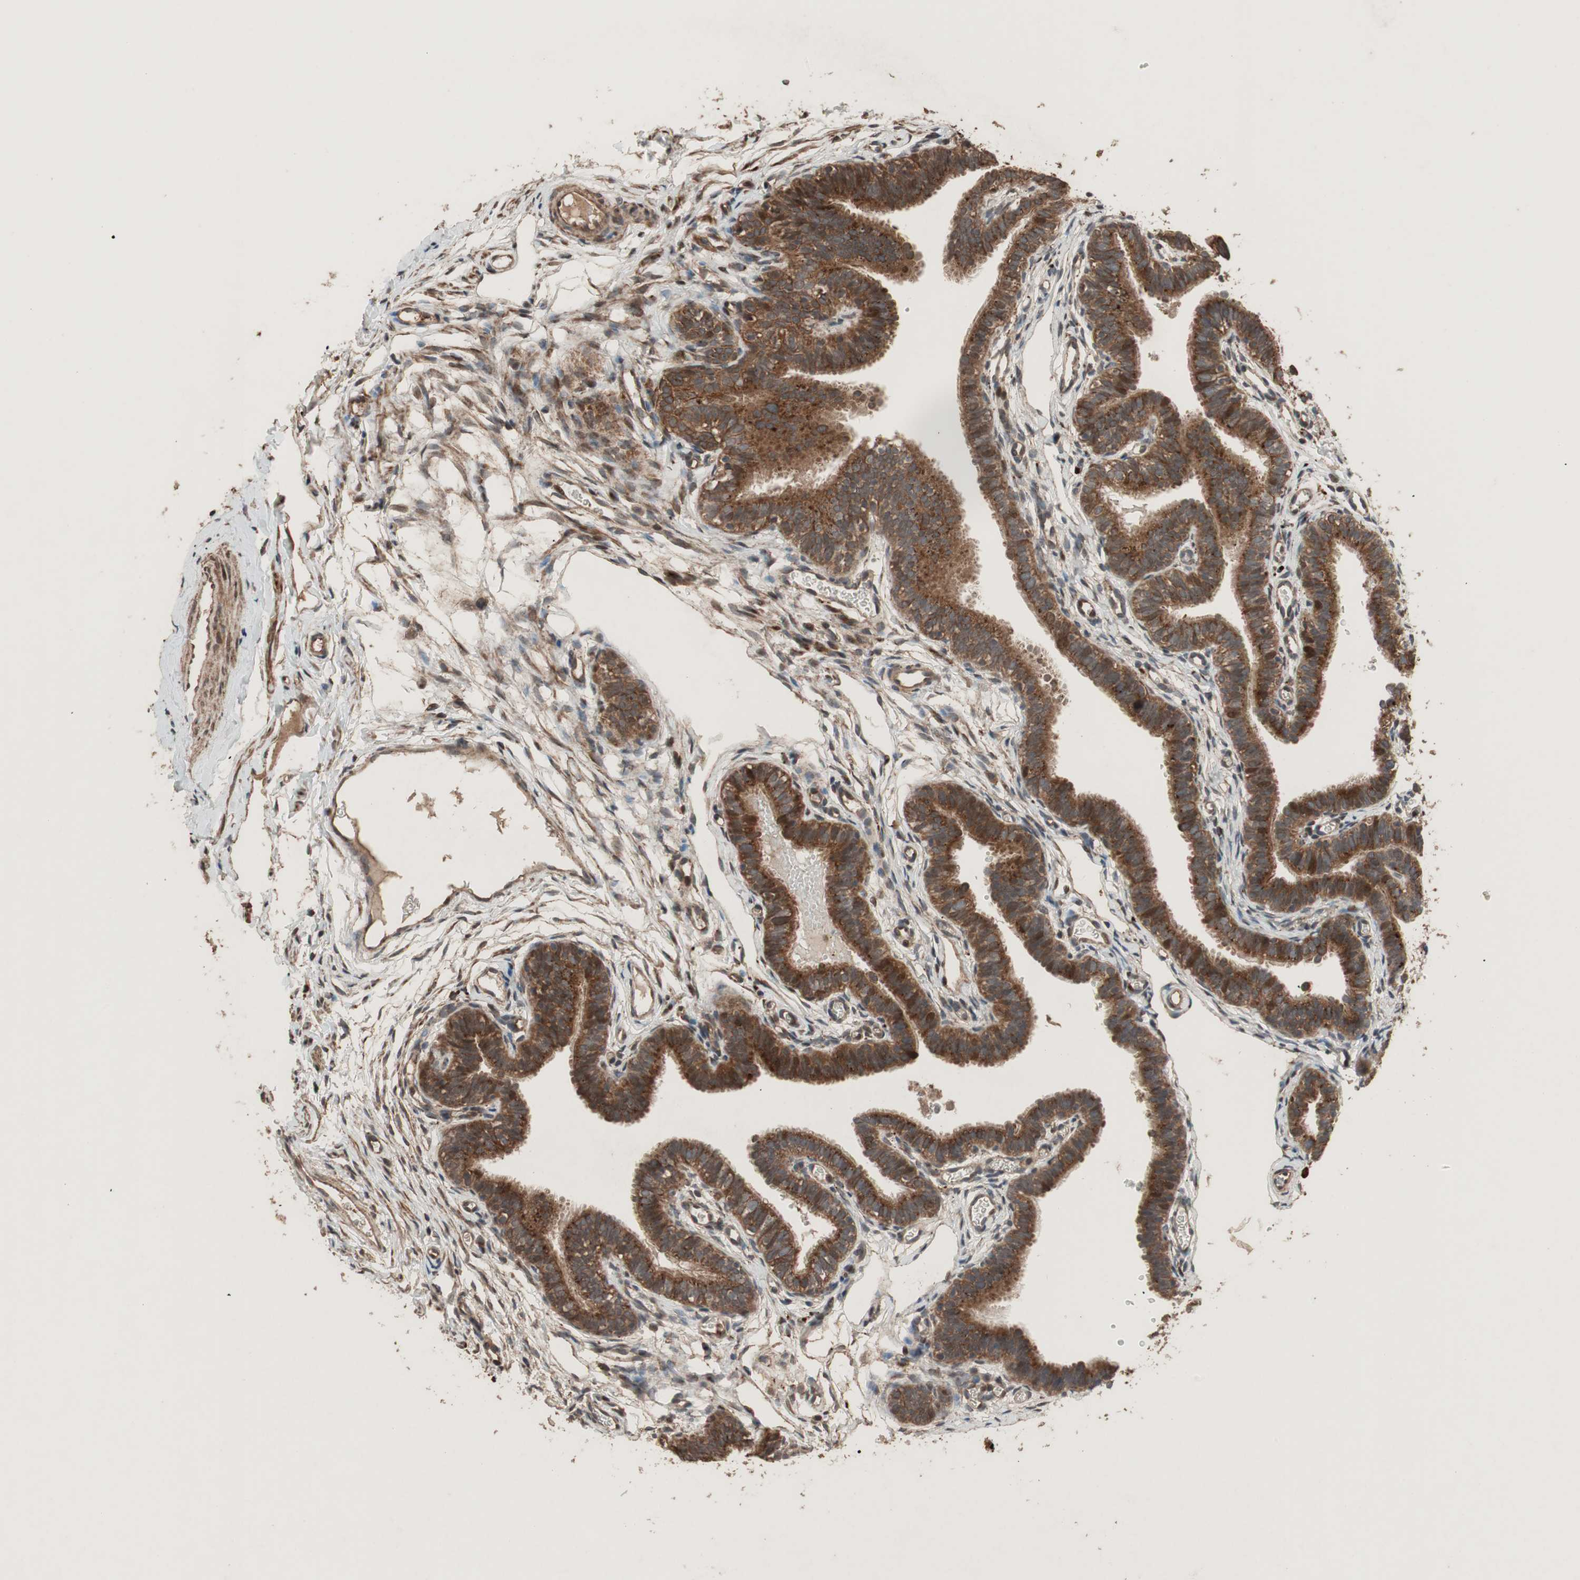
{"staining": {"intensity": "strong", "quantity": ">75%", "location": "cytoplasmic/membranous"}, "tissue": "fallopian tube", "cell_type": "Glandular cells", "image_type": "normal", "snomed": [{"axis": "morphology", "description": "Normal tissue, NOS"}, {"axis": "topography", "description": "Fallopian tube"}, {"axis": "topography", "description": "Placenta"}], "caption": "Brown immunohistochemical staining in benign fallopian tube exhibits strong cytoplasmic/membranous expression in about >75% of glandular cells.", "gene": "RAB1A", "patient": {"sex": "female", "age": 34}}